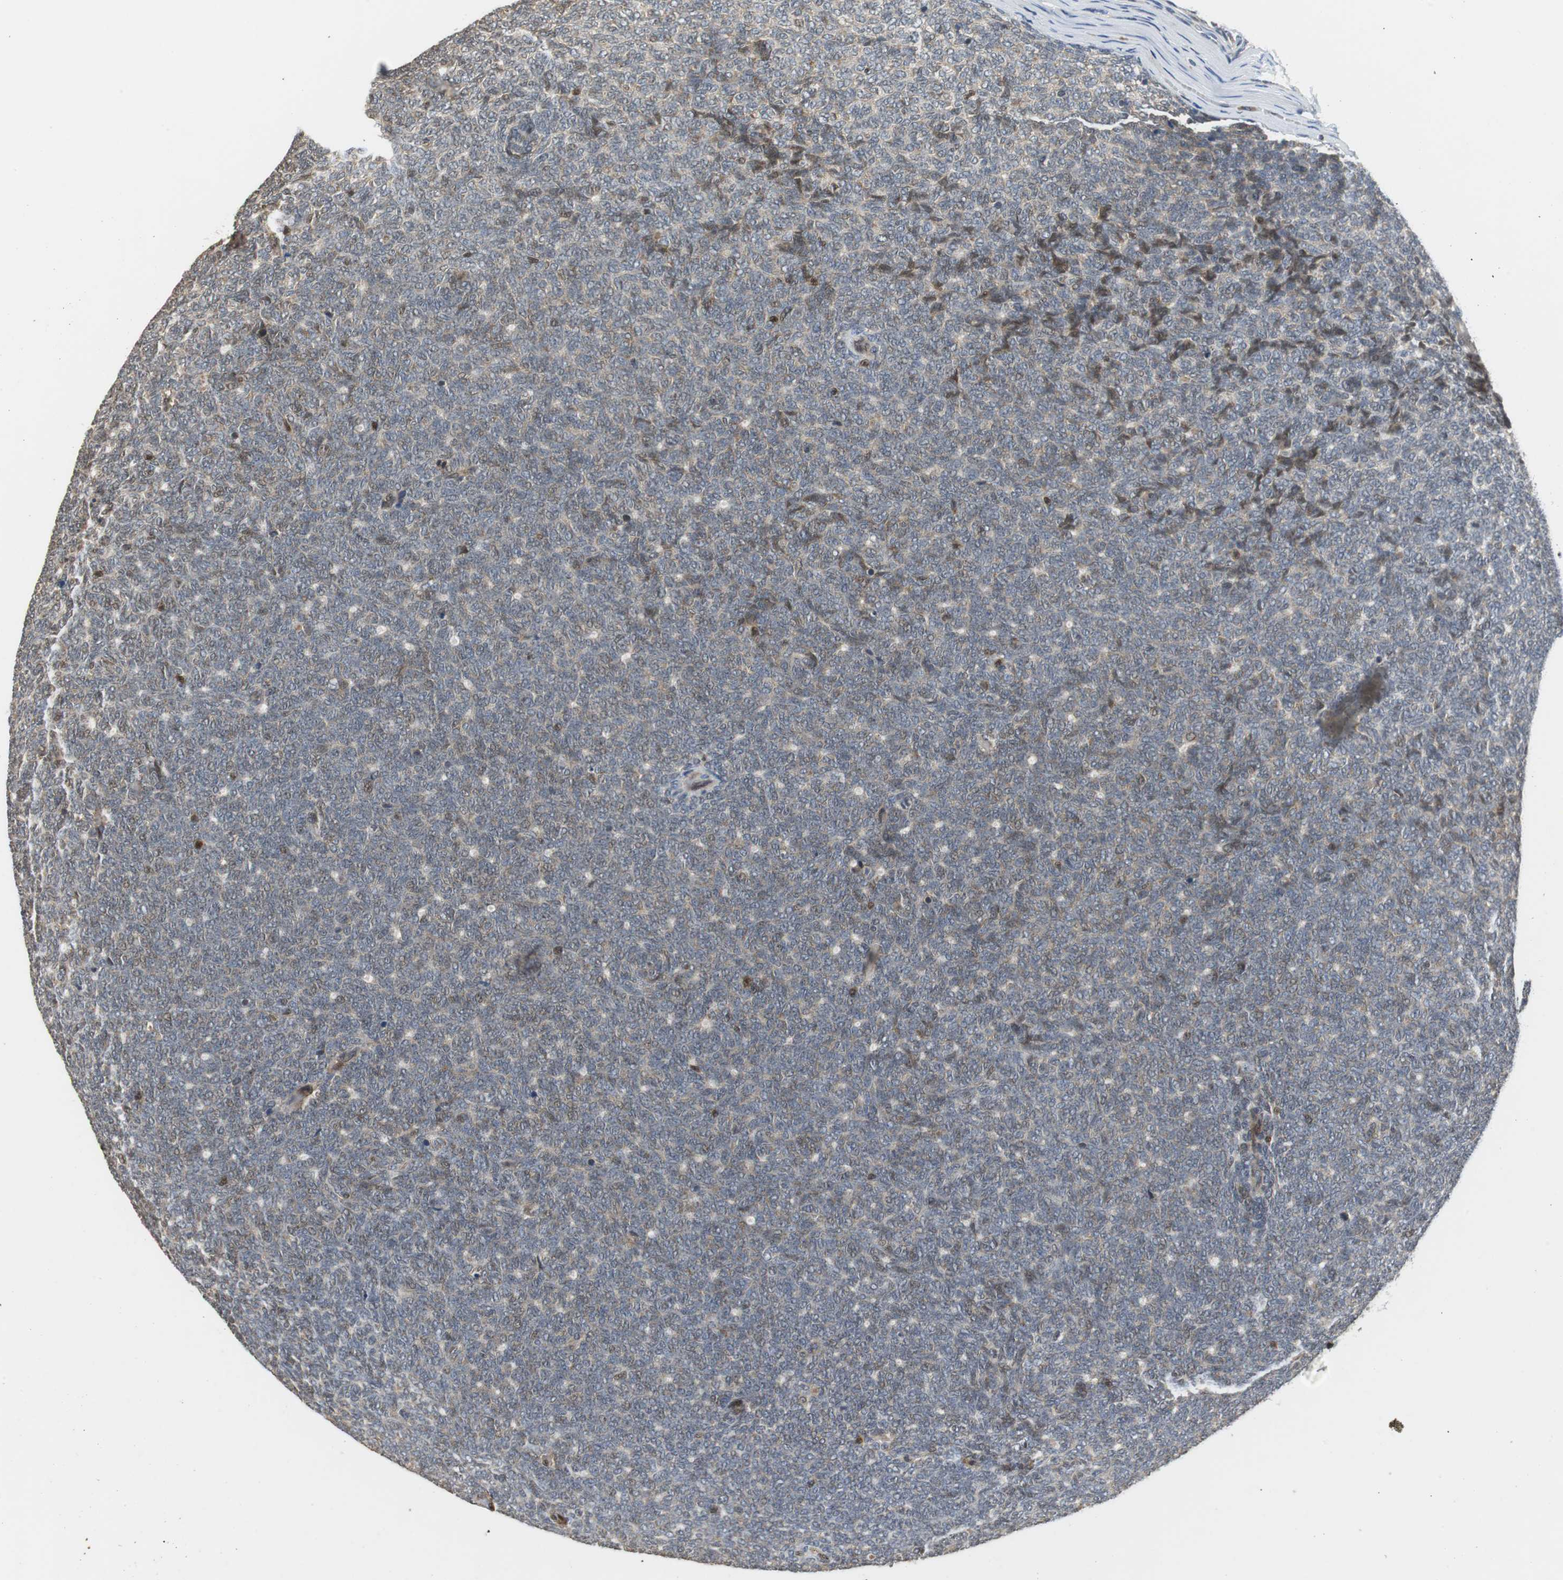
{"staining": {"intensity": "weak", "quantity": ">75%", "location": "cytoplasmic/membranous"}, "tissue": "renal cancer", "cell_type": "Tumor cells", "image_type": "cancer", "snomed": [{"axis": "morphology", "description": "Neoplasm, malignant, NOS"}, {"axis": "topography", "description": "Kidney"}], "caption": "Immunohistochemistry (IHC) histopathology image of neoplastic tissue: human renal cancer (malignant neoplasm) stained using IHC exhibits low levels of weak protein expression localized specifically in the cytoplasmic/membranous of tumor cells, appearing as a cytoplasmic/membranous brown color.", "gene": "GSDMD", "patient": {"sex": "male", "age": 28}}